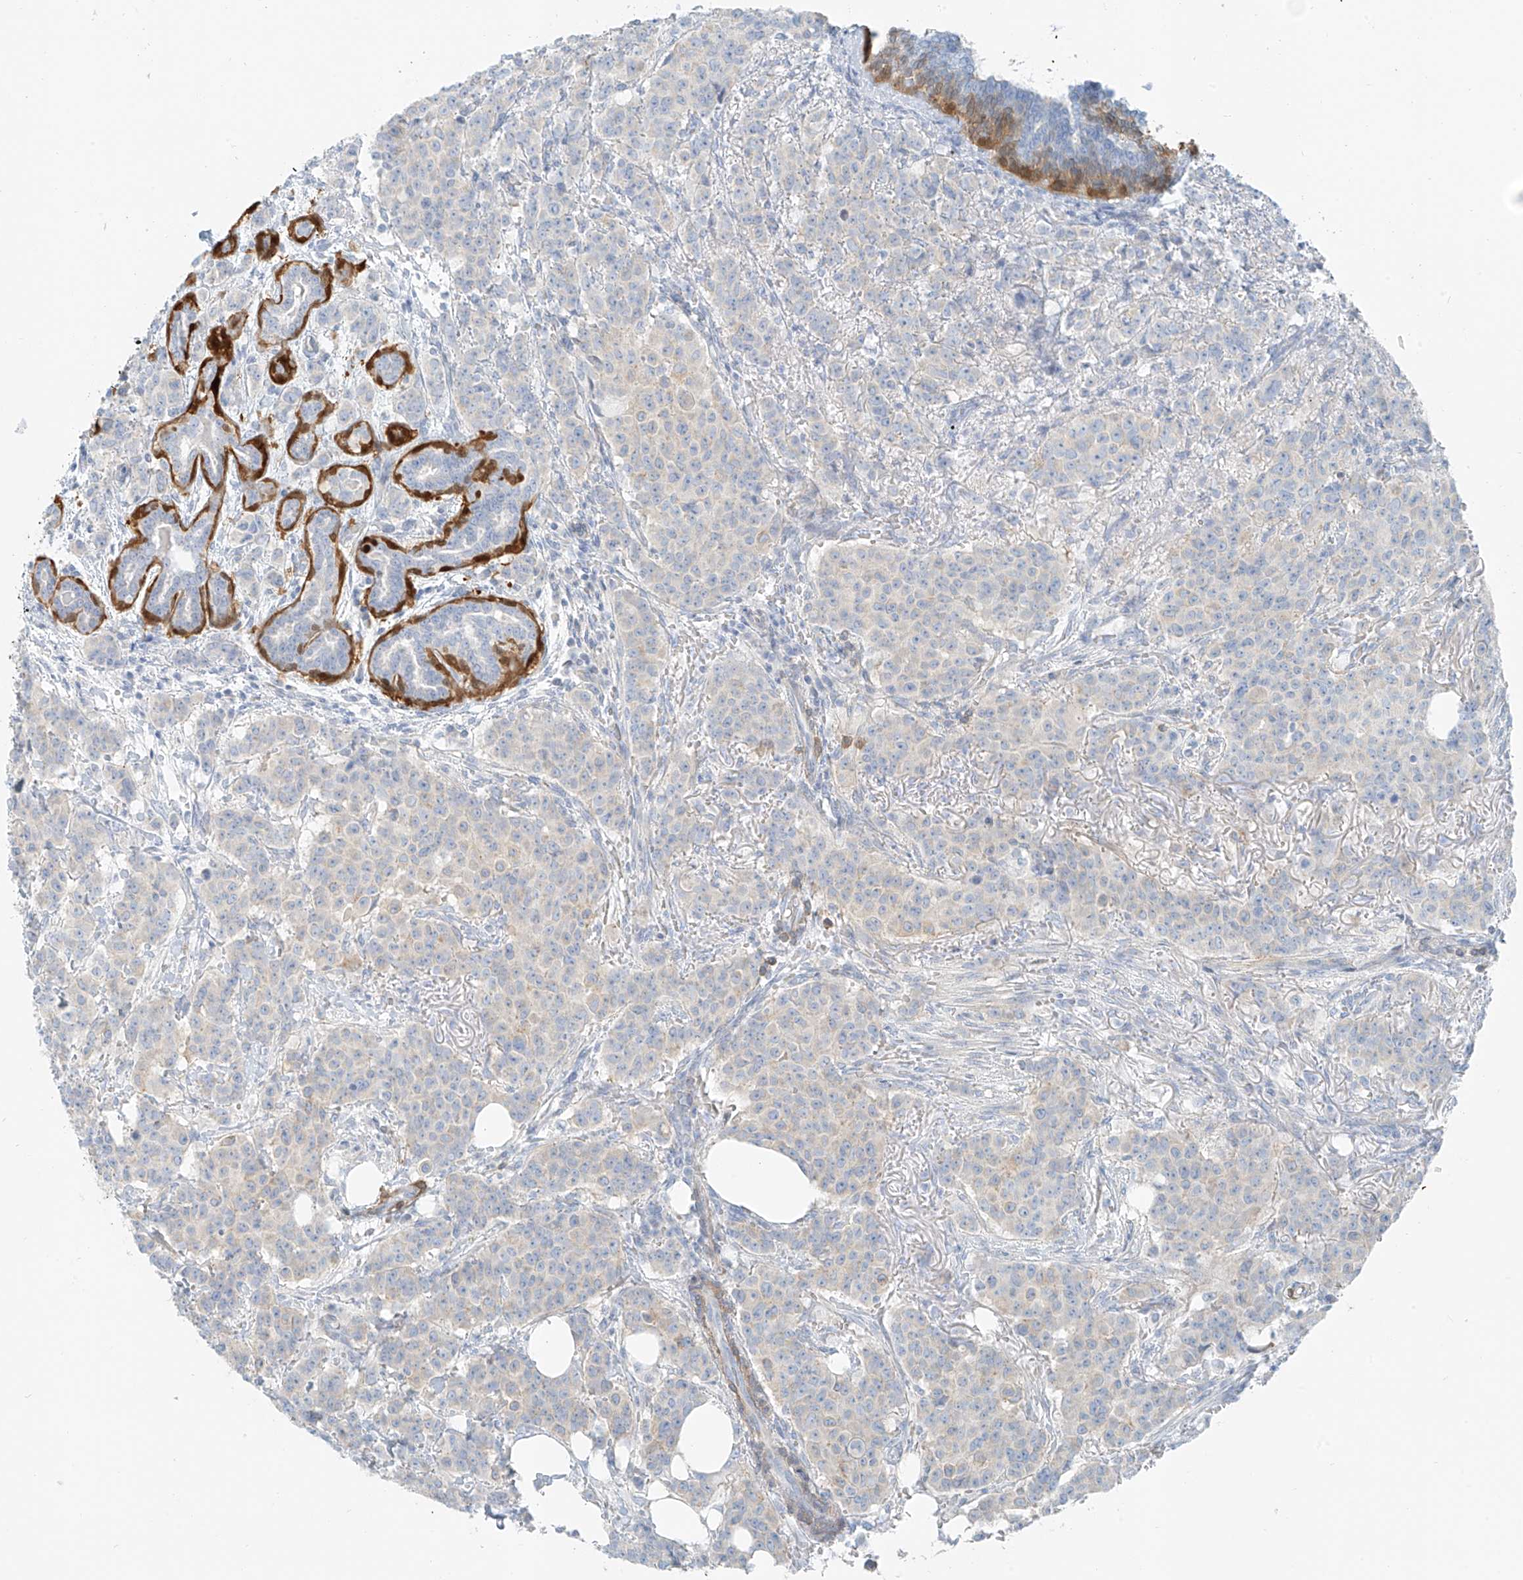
{"staining": {"intensity": "negative", "quantity": "none", "location": "none"}, "tissue": "breast cancer", "cell_type": "Tumor cells", "image_type": "cancer", "snomed": [{"axis": "morphology", "description": "Duct carcinoma"}, {"axis": "topography", "description": "Breast"}], "caption": "The IHC histopathology image has no significant expression in tumor cells of infiltrating ductal carcinoma (breast) tissue.", "gene": "SMCP", "patient": {"sex": "female", "age": 40}}